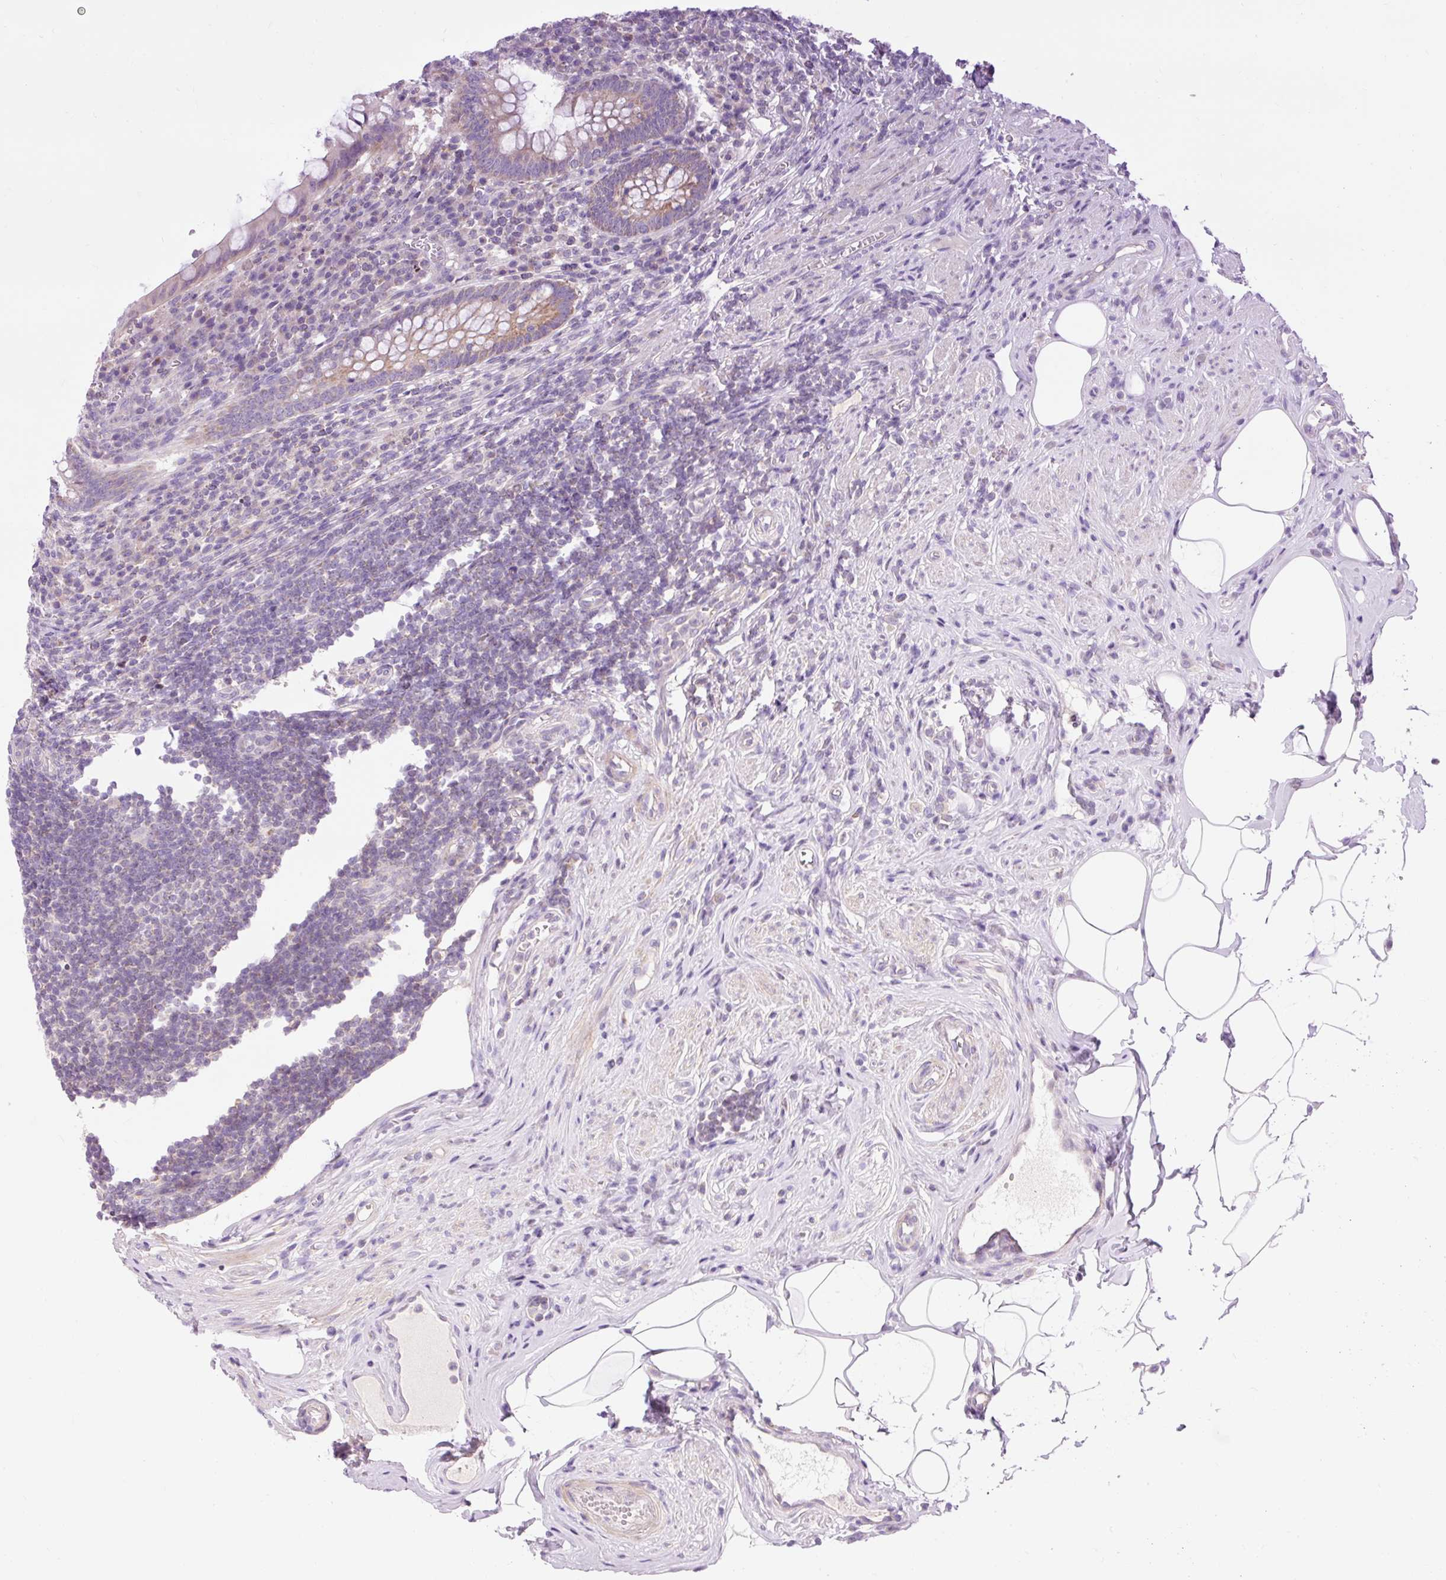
{"staining": {"intensity": "moderate", "quantity": "25%-75%", "location": "cytoplasmic/membranous"}, "tissue": "appendix", "cell_type": "Glandular cells", "image_type": "normal", "snomed": [{"axis": "morphology", "description": "Normal tissue, NOS"}, {"axis": "topography", "description": "Appendix"}], "caption": "Protein expression analysis of unremarkable human appendix reveals moderate cytoplasmic/membranous expression in about 25%-75% of glandular cells. The staining was performed using DAB, with brown indicating positive protein expression. Nuclei are stained blue with hematoxylin.", "gene": "IMMT", "patient": {"sex": "female", "age": 56}}